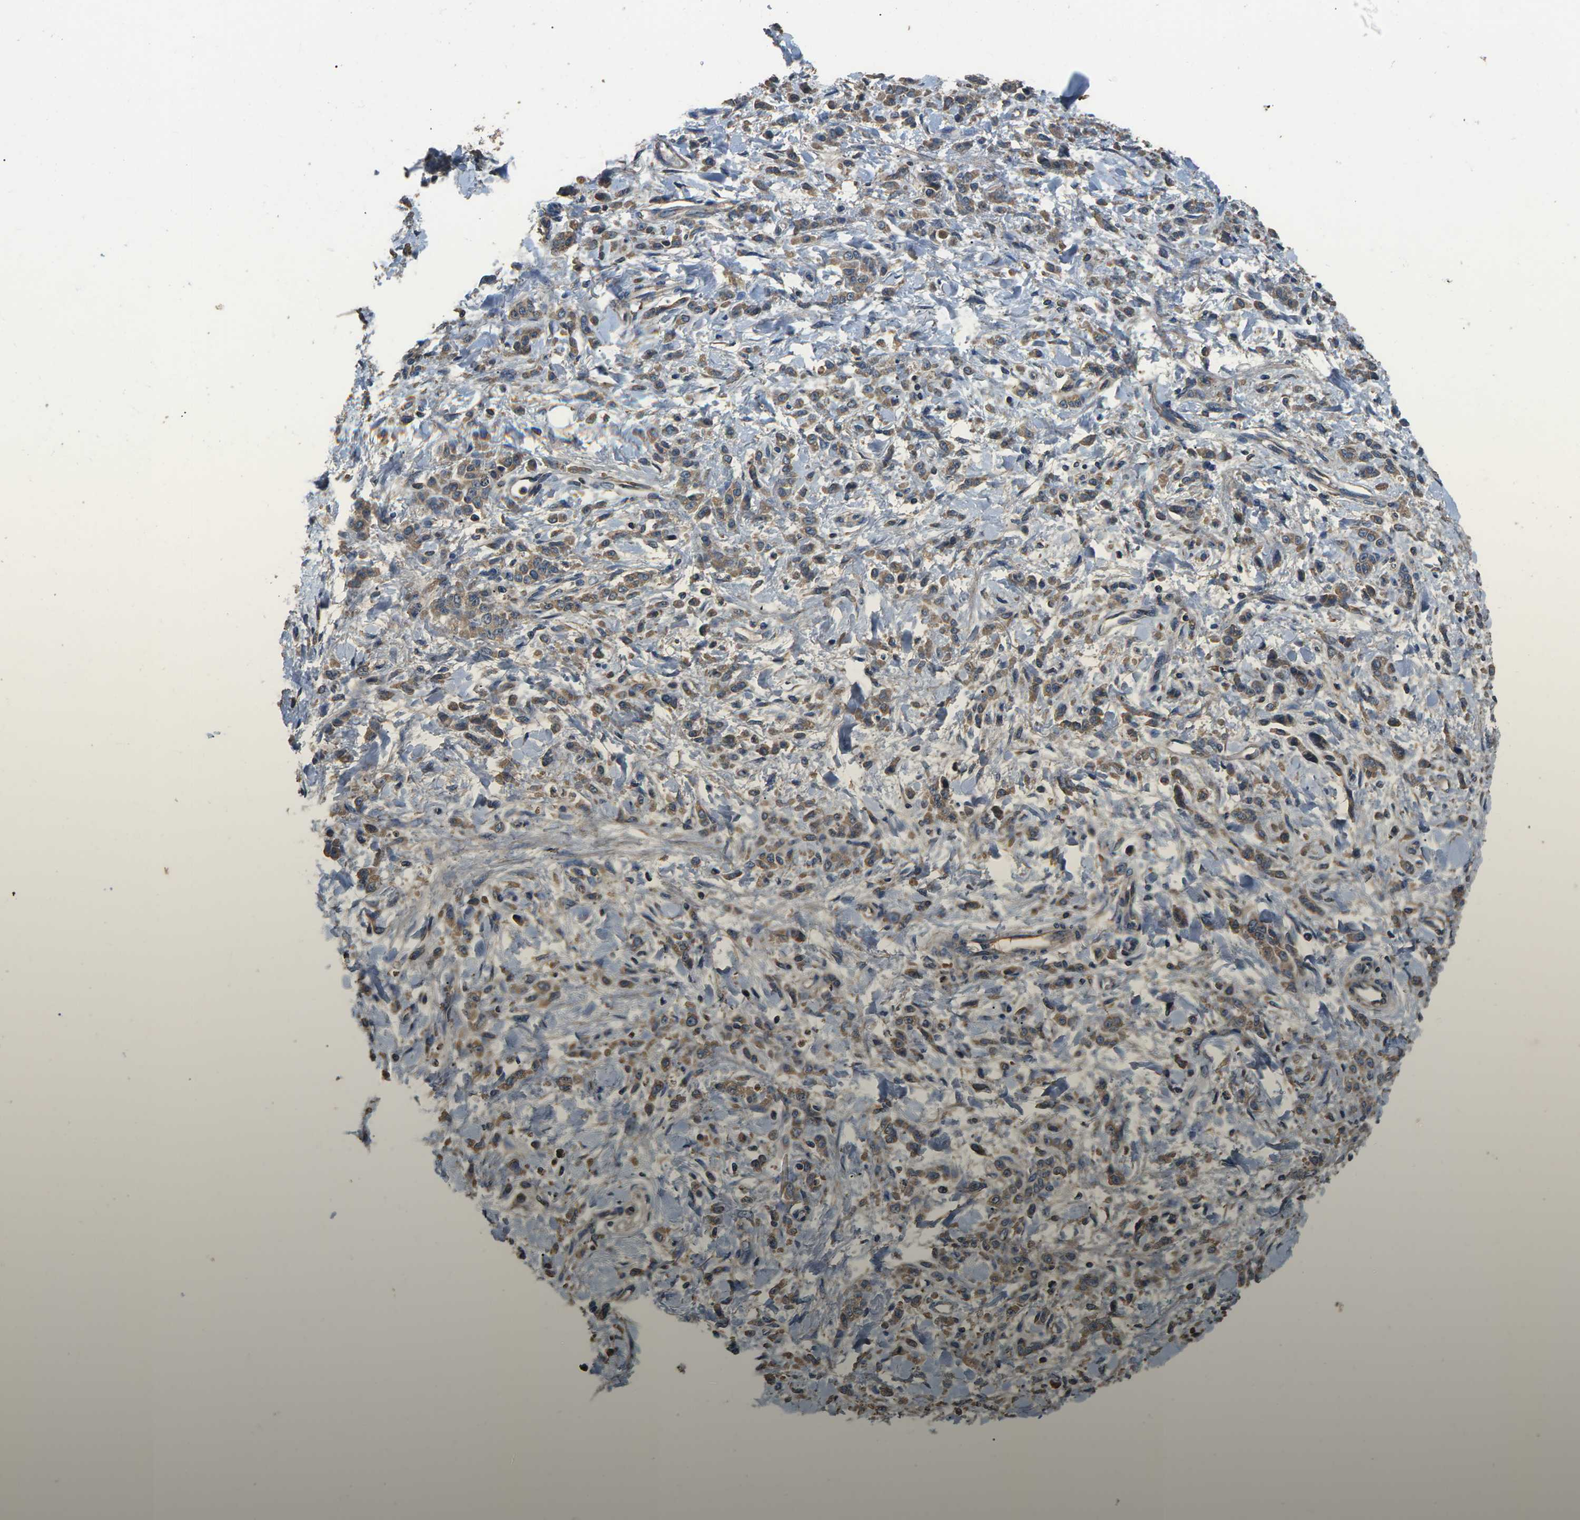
{"staining": {"intensity": "weak", "quantity": "25%-75%", "location": "cytoplasmic/membranous"}, "tissue": "stomach cancer", "cell_type": "Tumor cells", "image_type": "cancer", "snomed": [{"axis": "morphology", "description": "Normal tissue, NOS"}, {"axis": "morphology", "description": "Adenocarcinoma, NOS"}, {"axis": "topography", "description": "Stomach"}], "caption": "Stomach adenocarcinoma tissue shows weak cytoplasmic/membranous positivity in approximately 25%-75% of tumor cells", "gene": "B4GAT1", "patient": {"sex": "male", "age": 82}}